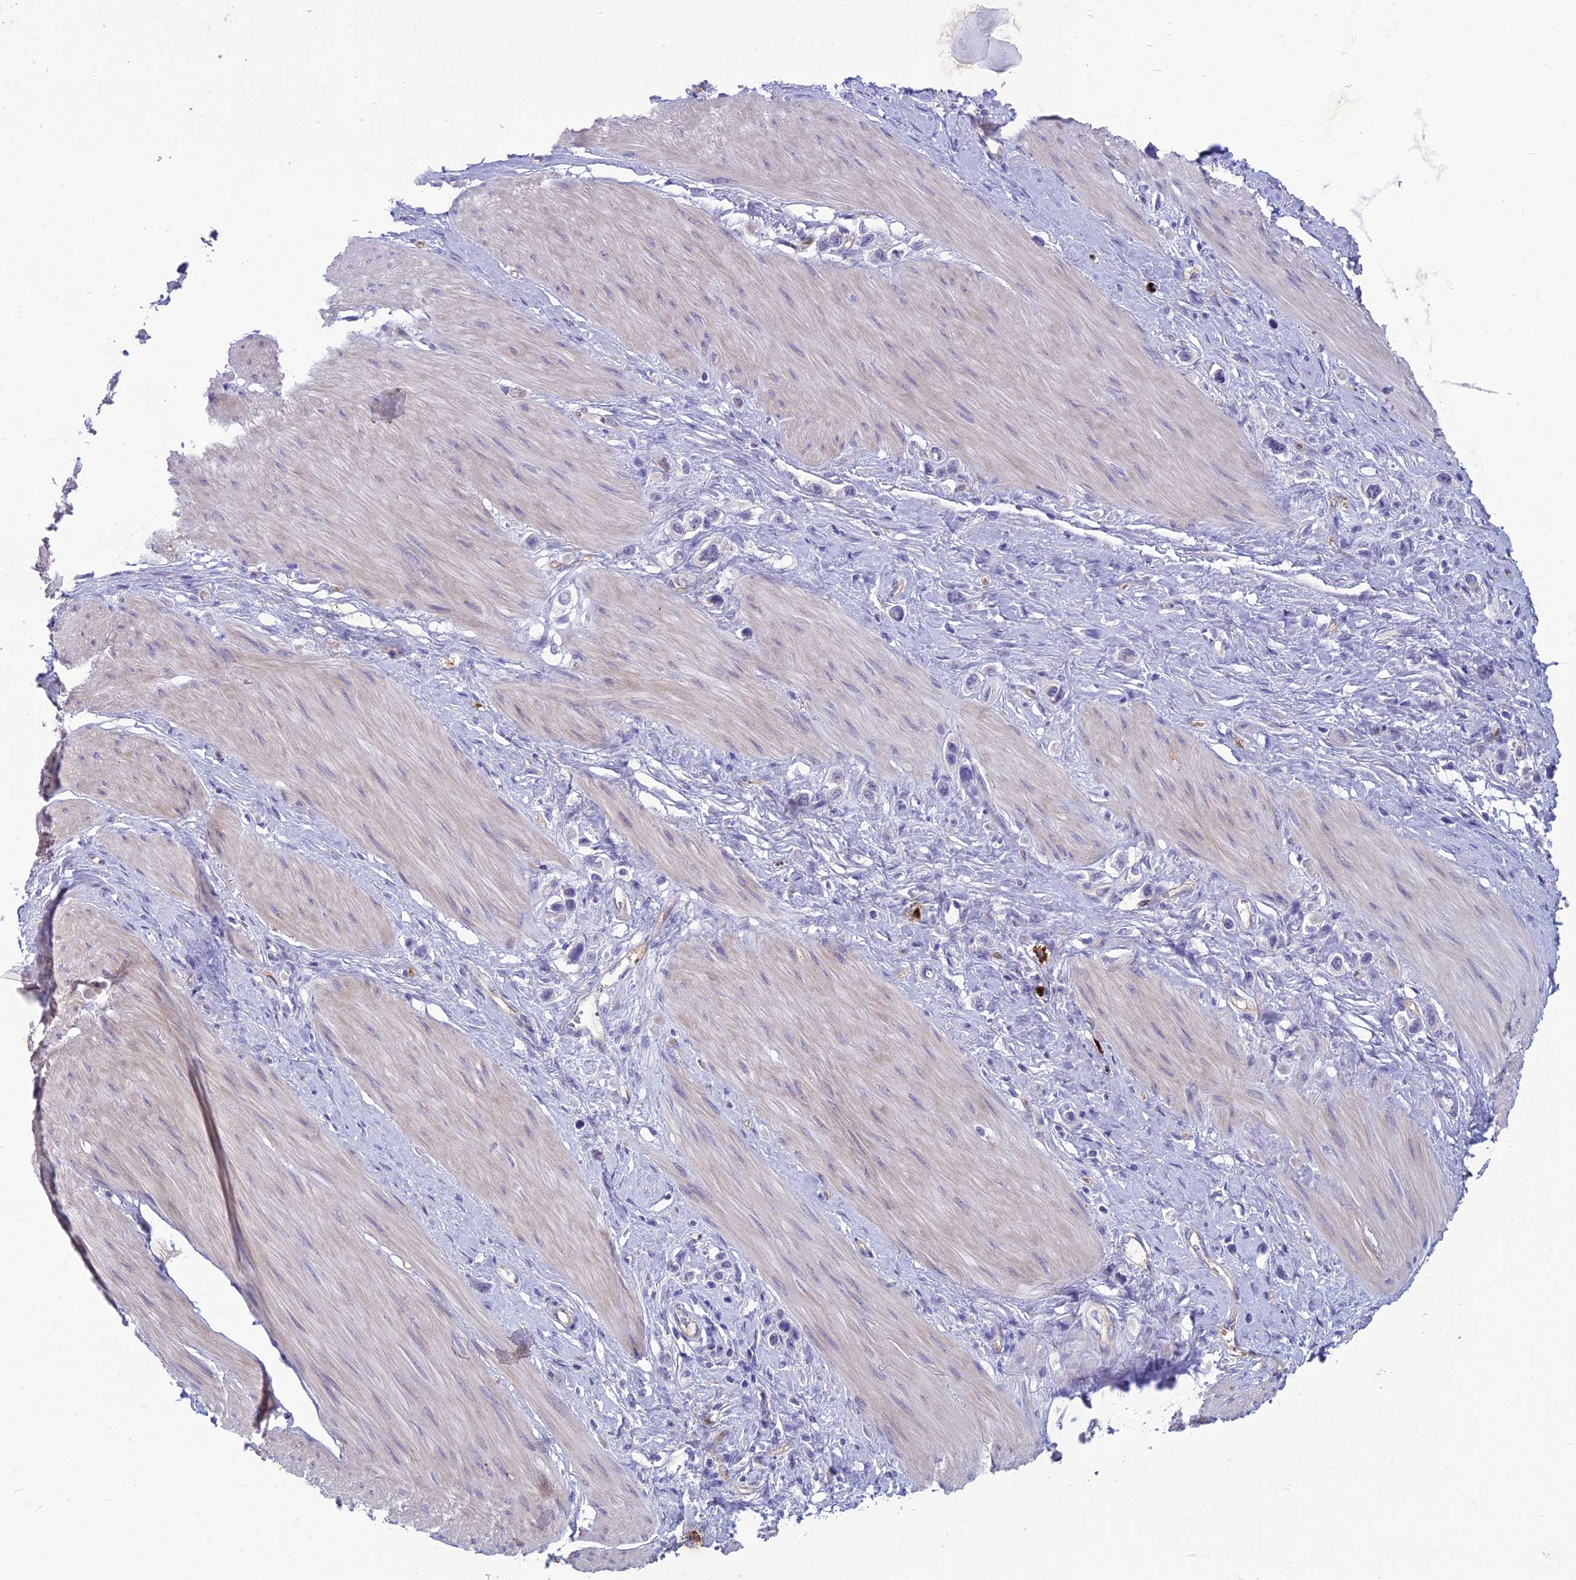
{"staining": {"intensity": "negative", "quantity": "none", "location": "none"}, "tissue": "stomach cancer", "cell_type": "Tumor cells", "image_type": "cancer", "snomed": [{"axis": "morphology", "description": "Adenocarcinoma, NOS"}, {"axis": "topography", "description": "Stomach"}], "caption": "The immunohistochemistry (IHC) histopathology image has no significant positivity in tumor cells of stomach adenocarcinoma tissue.", "gene": "BBS7", "patient": {"sex": "female", "age": 65}}